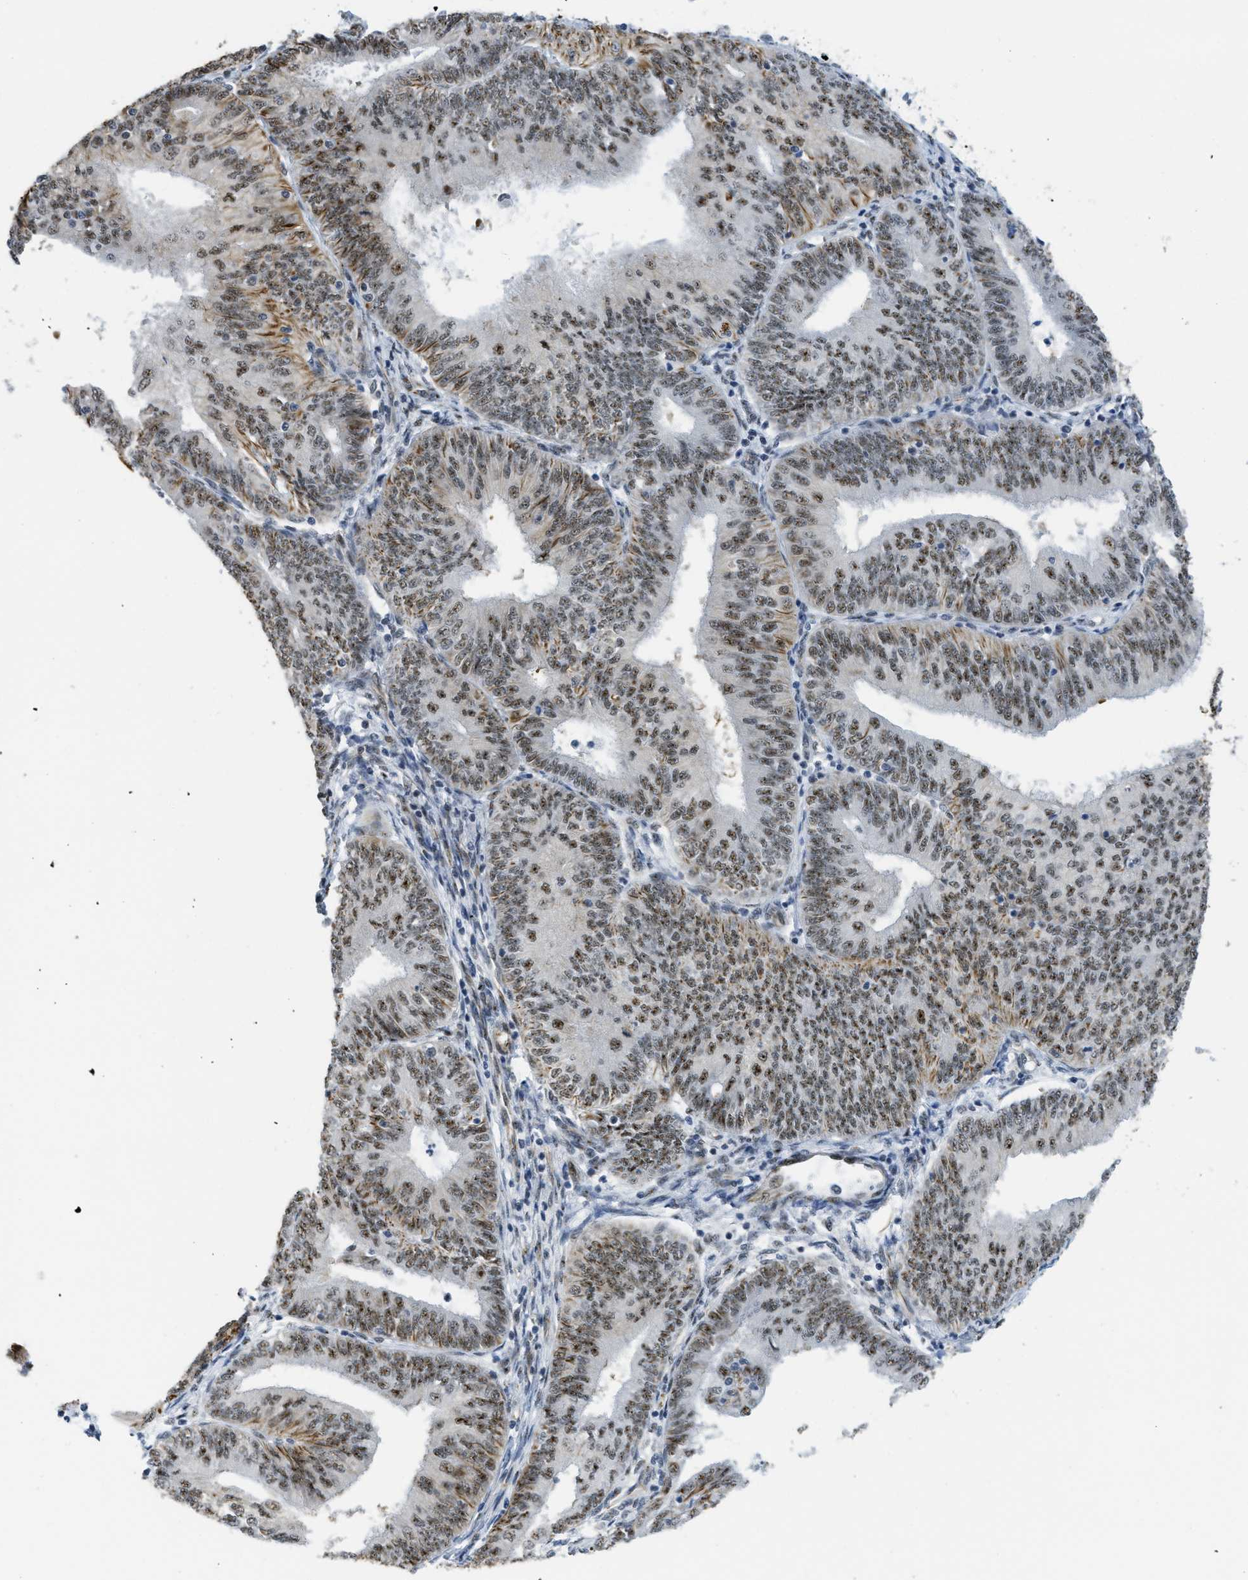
{"staining": {"intensity": "moderate", "quantity": ">75%", "location": "nuclear"}, "tissue": "endometrial cancer", "cell_type": "Tumor cells", "image_type": "cancer", "snomed": [{"axis": "morphology", "description": "Adenocarcinoma, NOS"}, {"axis": "topography", "description": "Endometrium"}], "caption": "Moderate nuclear staining for a protein is identified in about >75% of tumor cells of endometrial cancer (adenocarcinoma) using immunohistochemistry (IHC).", "gene": "LRRC8B", "patient": {"sex": "female", "age": 58}}